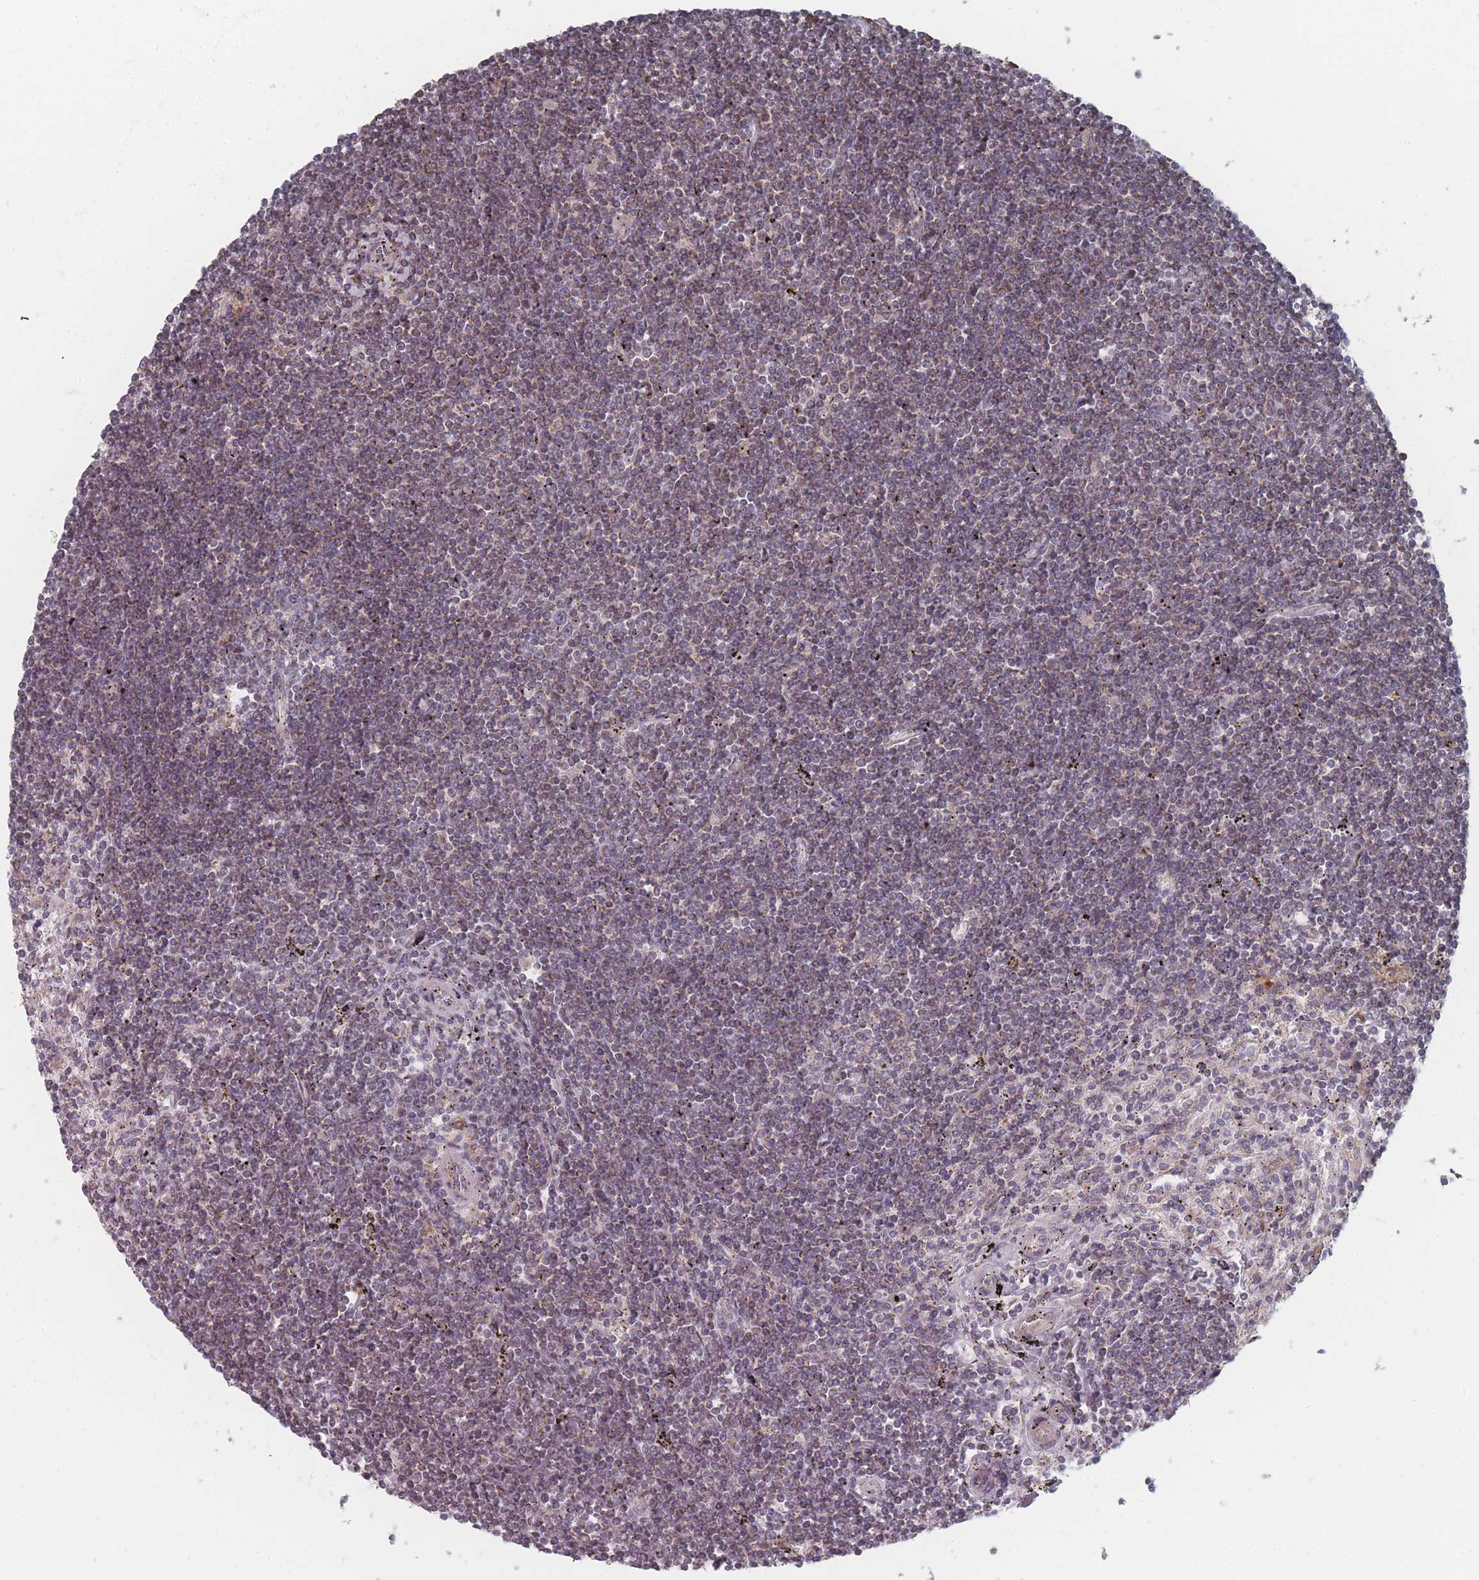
{"staining": {"intensity": "negative", "quantity": "none", "location": "none"}, "tissue": "lymphoma", "cell_type": "Tumor cells", "image_type": "cancer", "snomed": [{"axis": "morphology", "description": "Malignant lymphoma, non-Hodgkin's type, Low grade"}, {"axis": "topography", "description": "Spleen"}], "caption": "Malignant lymphoma, non-Hodgkin's type (low-grade) was stained to show a protein in brown. There is no significant staining in tumor cells.", "gene": "PSMB3", "patient": {"sex": "male", "age": 76}}